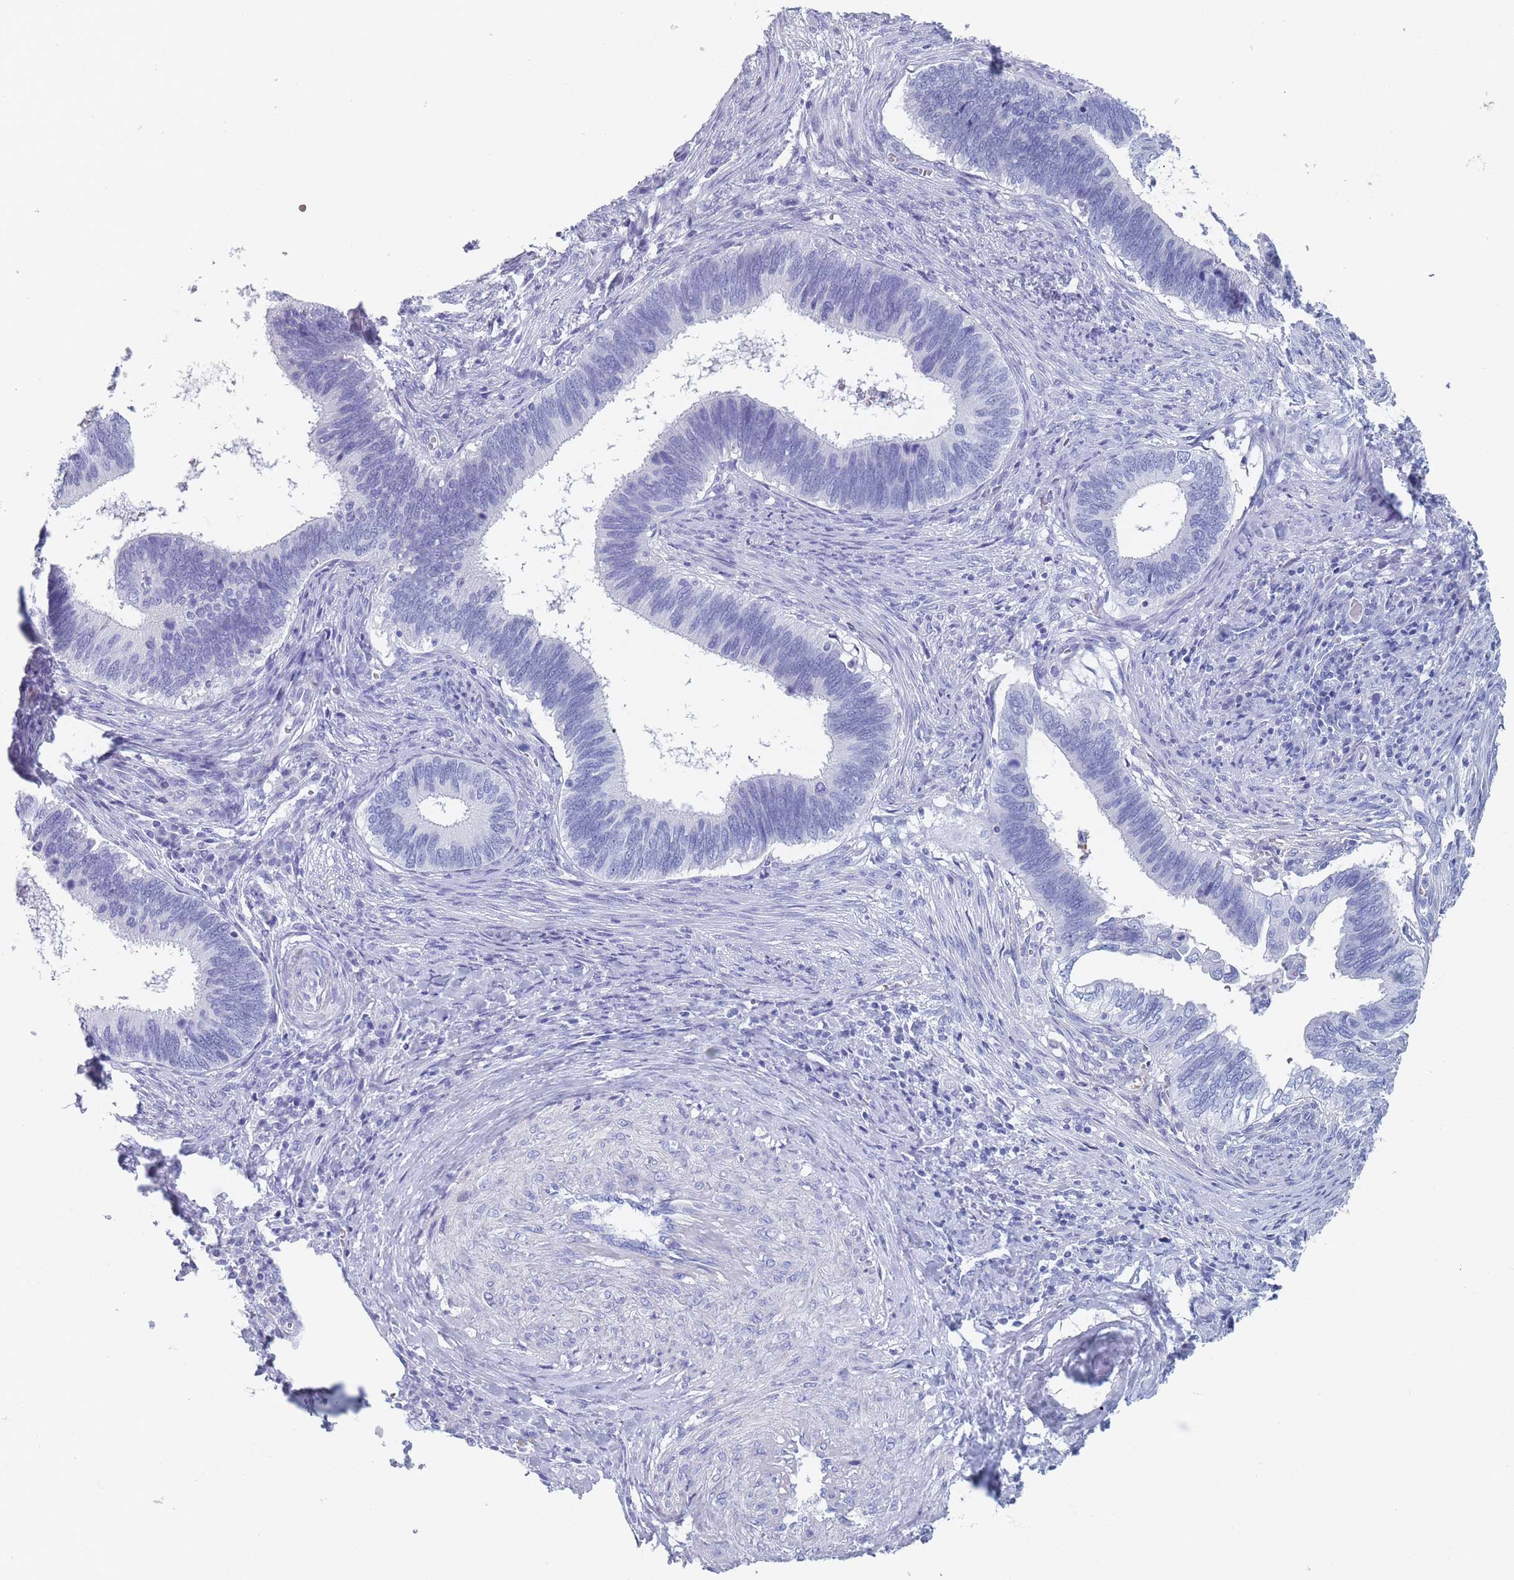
{"staining": {"intensity": "negative", "quantity": "none", "location": "none"}, "tissue": "cervical cancer", "cell_type": "Tumor cells", "image_type": "cancer", "snomed": [{"axis": "morphology", "description": "Adenocarcinoma, NOS"}, {"axis": "topography", "description": "Cervix"}], "caption": "This is a histopathology image of IHC staining of cervical cancer, which shows no positivity in tumor cells. The staining is performed using DAB brown chromogen with nuclei counter-stained in using hematoxylin.", "gene": "OR5D16", "patient": {"sex": "female", "age": 42}}